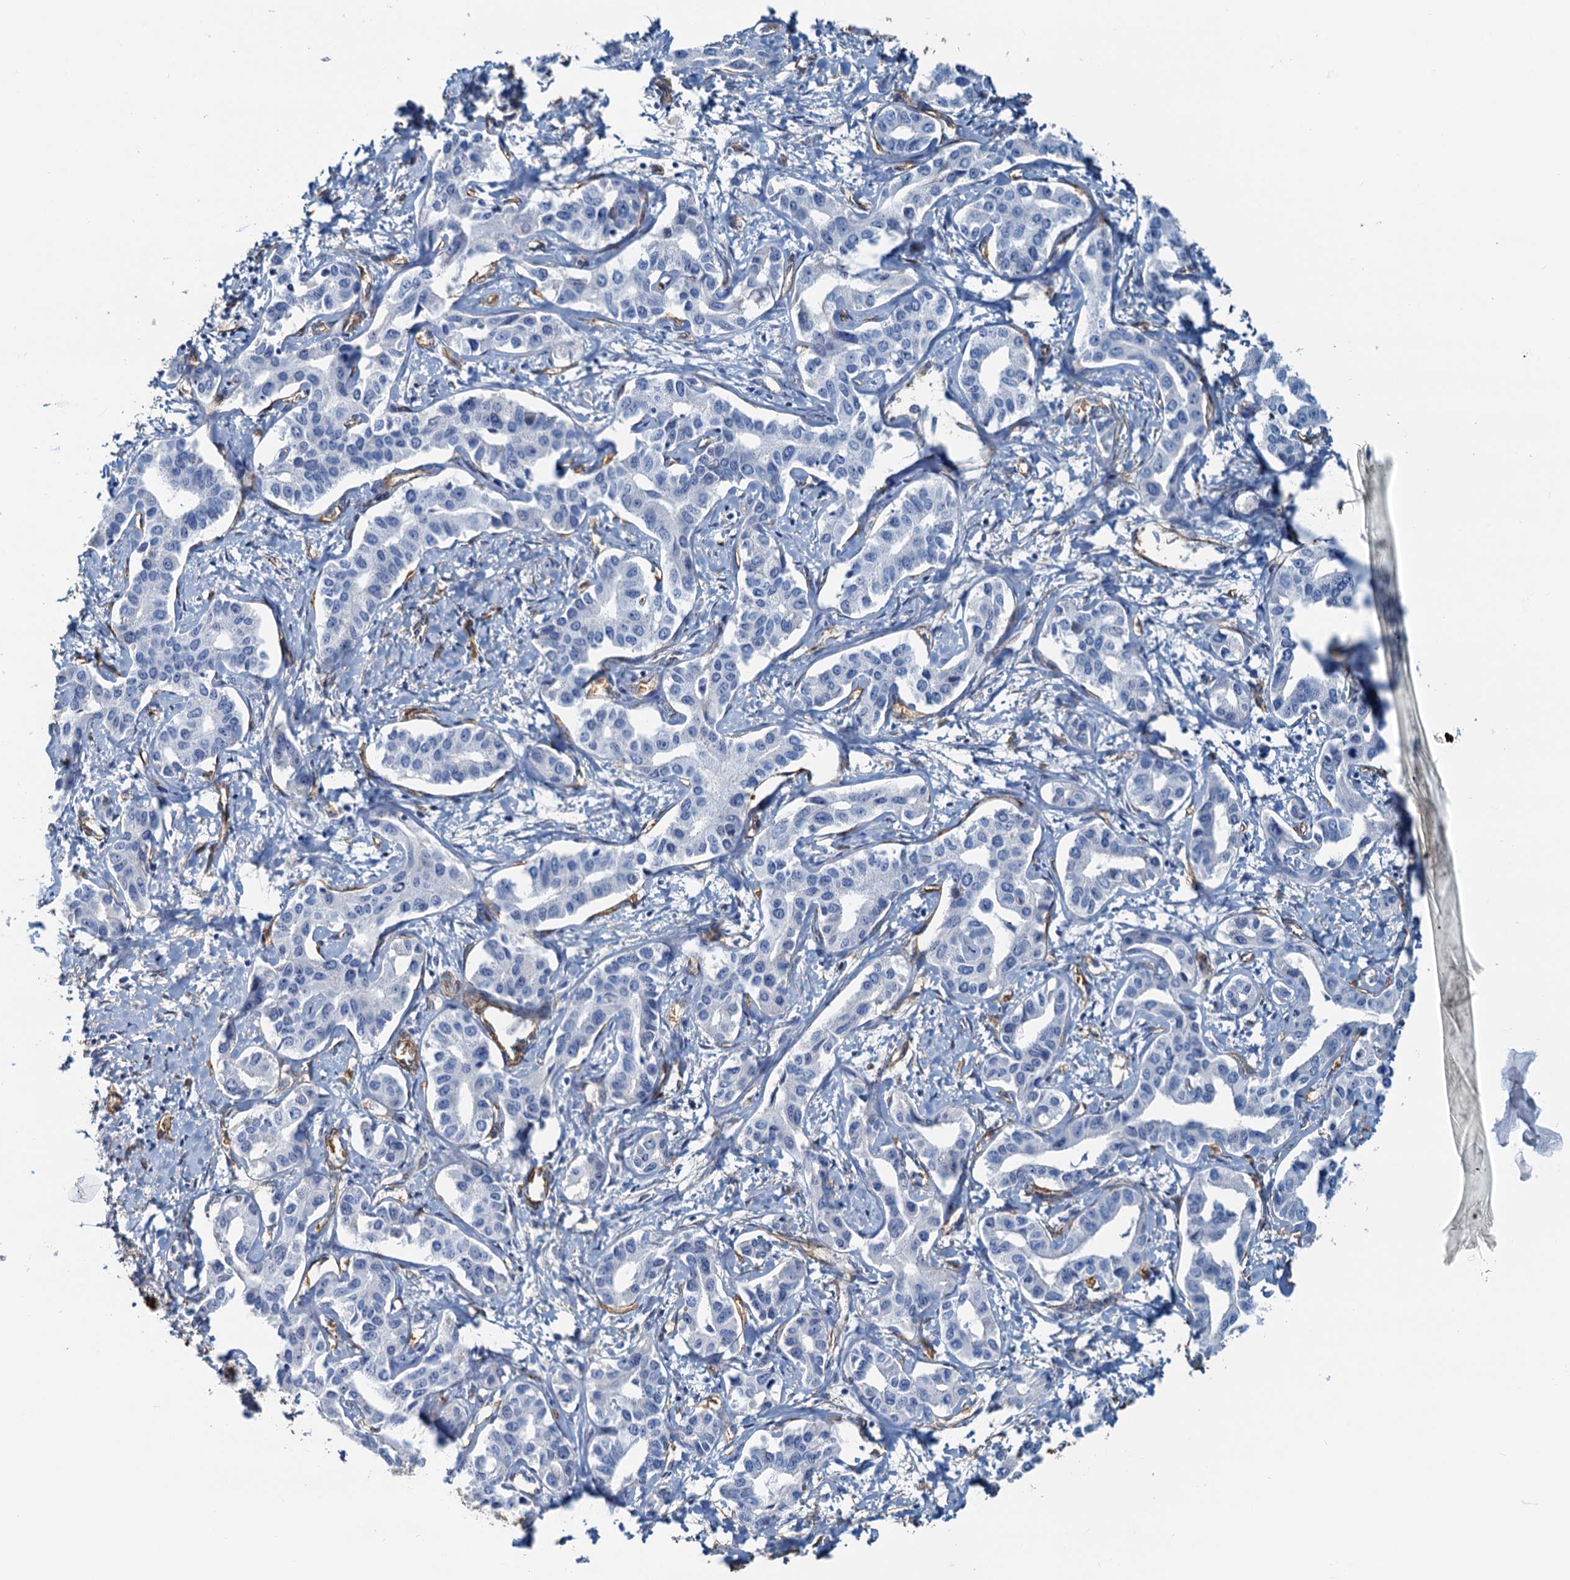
{"staining": {"intensity": "negative", "quantity": "none", "location": "none"}, "tissue": "liver cancer", "cell_type": "Tumor cells", "image_type": "cancer", "snomed": [{"axis": "morphology", "description": "Cholangiocarcinoma"}, {"axis": "topography", "description": "Liver"}], "caption": "An immunohistochemistry (IHC) histopathology image of cholangiocarcinoma (liver) is shown. There is no staining in tumor cells of cholangiocarcinoma (liver). (DAB IHC visualized using brightfield microscopy, high magnification).", "gene": "DGKG", "patient": {"sex": "male", "age": 59}}